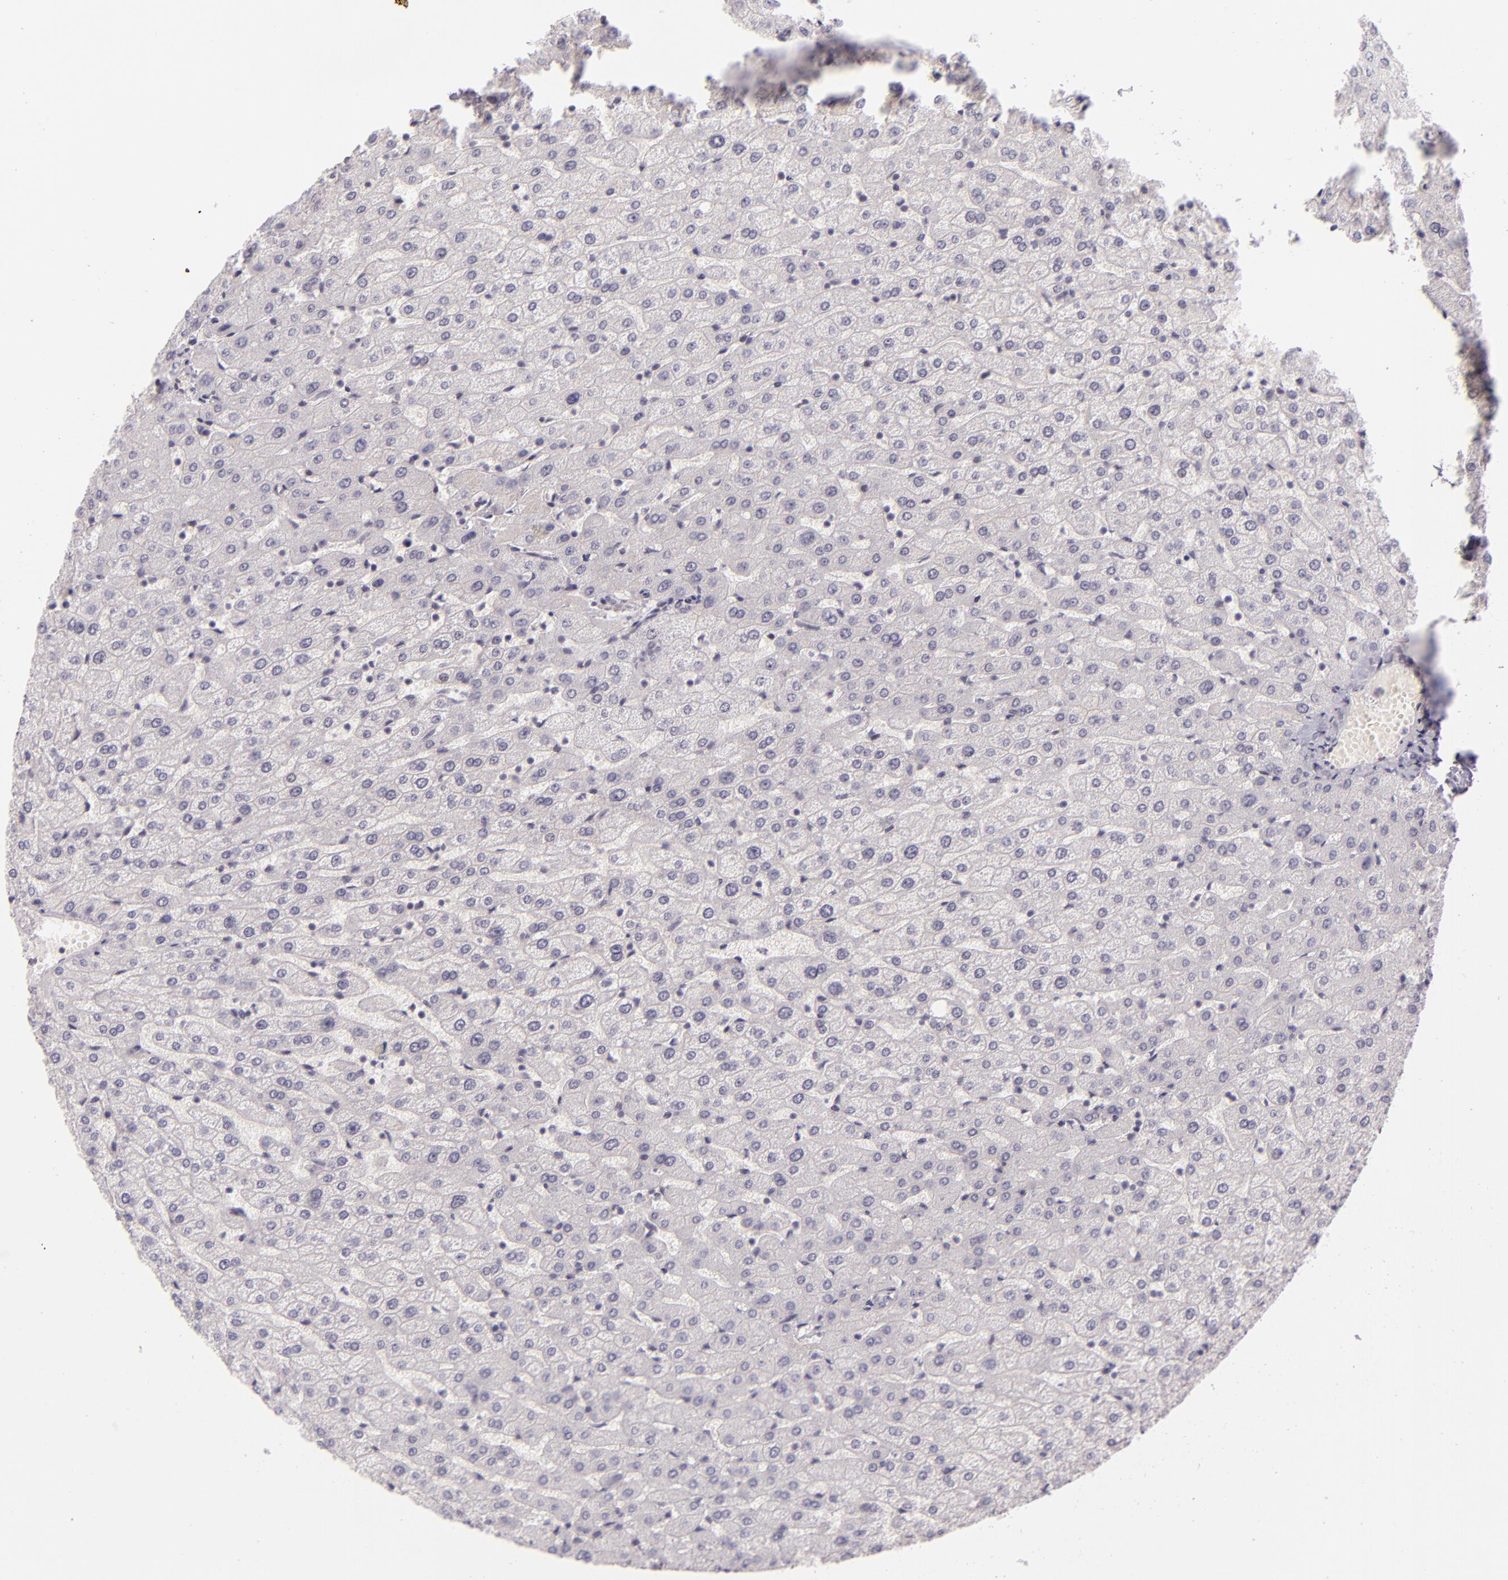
{"staining": {"intensity": "negative", "quantity": "none", "location": "none"}, "tissue": "liver", "cell_type": "Cholangiocytes", "image_type": "normal", "snomed": [{"axis": "morphology", "description": "Normal tissue, NOS"}, {"axis": "morphology", "description": "Fibrosis, NOS"}, {"axis": "topography", "description": "Liver"}], "caption": "IHC image of normal liver stained for a protein (brown), which shows no expression in cholangiocytes.", "gene": "BCL3", "patient": {"sex": "female", "age": 29}}